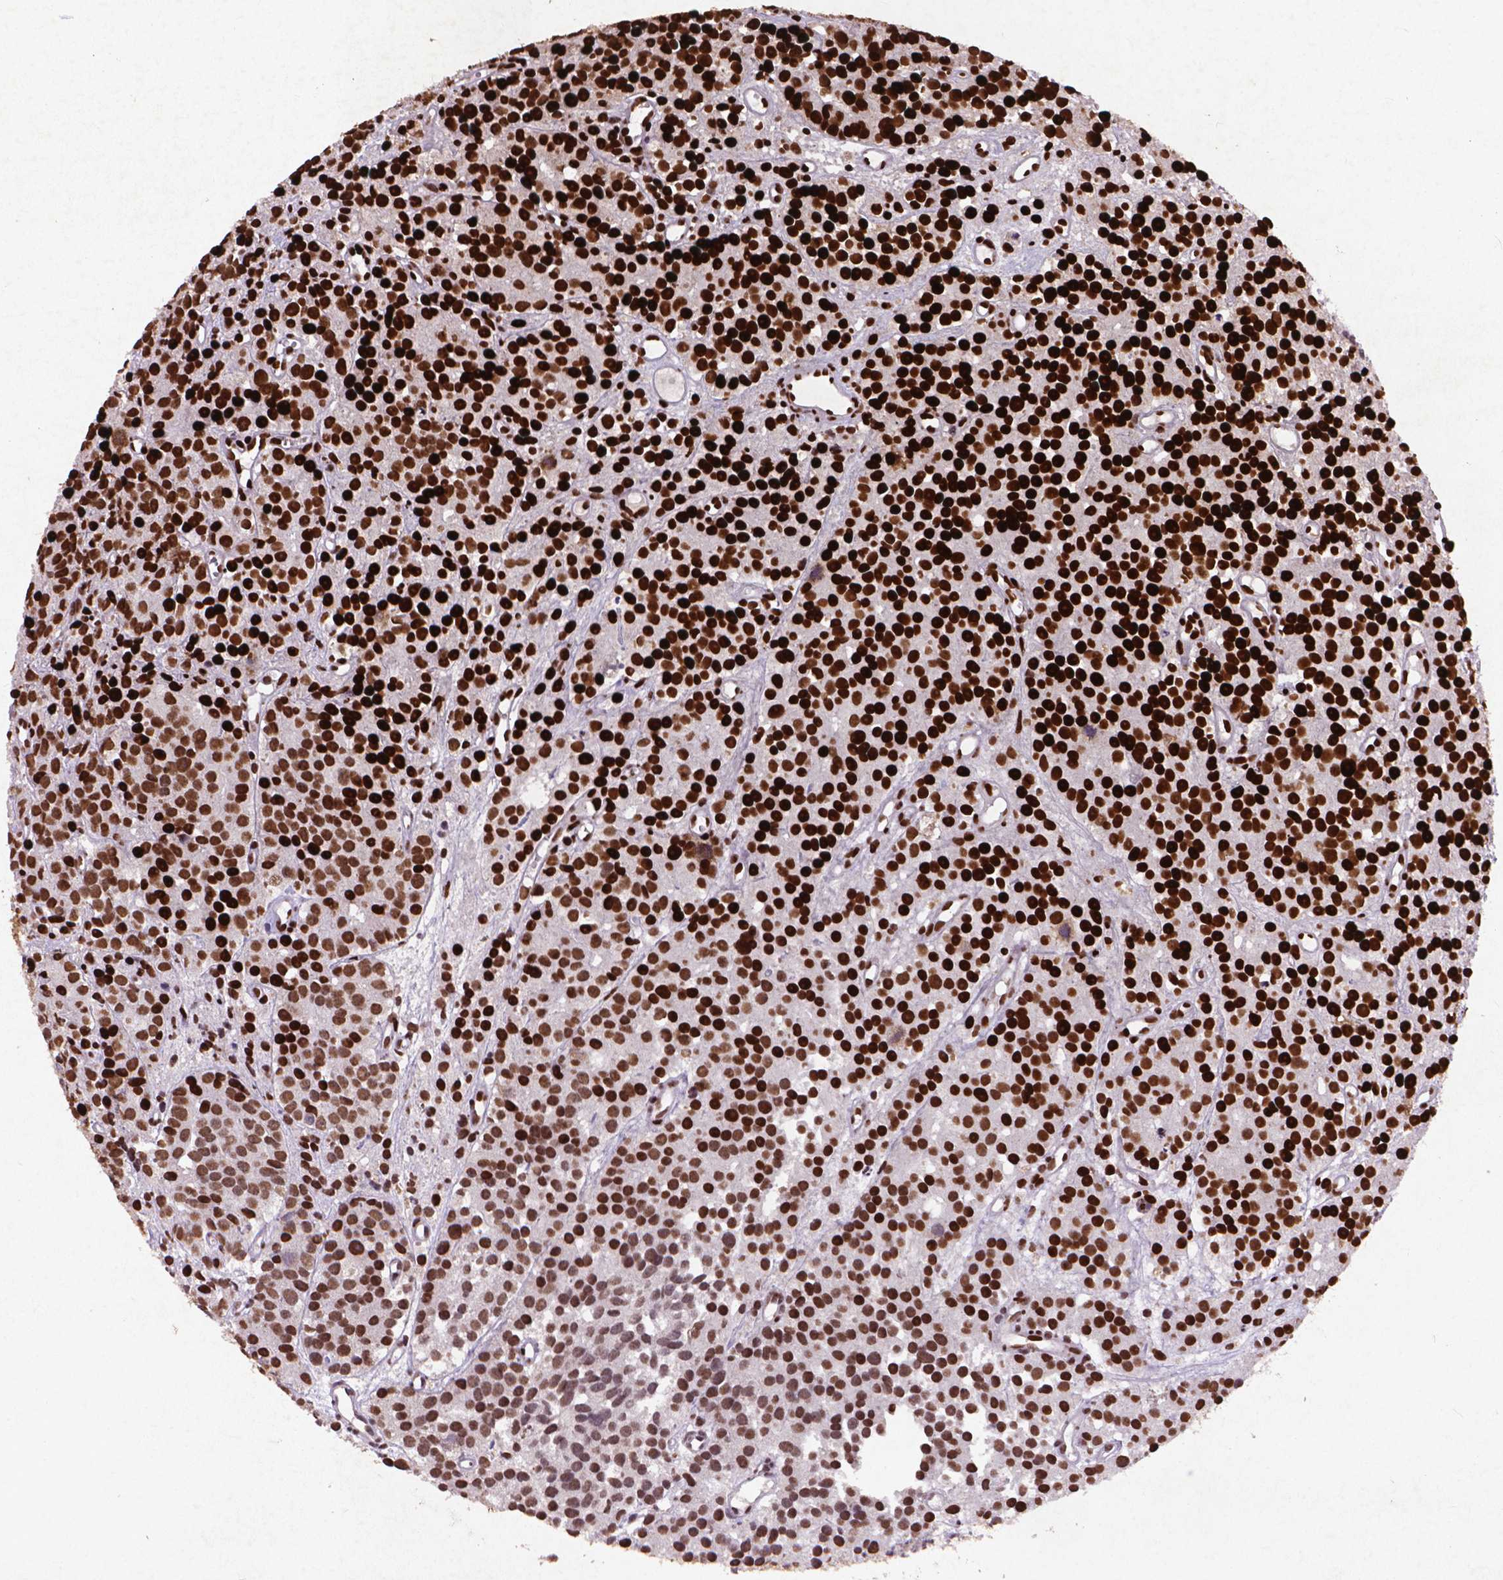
{"staining": {"intensity": "strong", "quantity": "25%-75%", "location": "nuclear"}, "tissue": "prostate cancer", "cell_type": "Tumor cells", "image_type": "cancer", "snomed": [{"axis": "morphology", "description": "Adenocarcinoma, High grade"}, {"axis": "topography", "description": "Prostate"}], "caption": "A histopathology image of prostate high-grade adenocarcinoma stained for a protein exhibits strong nuclear brown staining in tumor cells.", "gene": "CITED2", "patient": {"sex": "male", "age": 77}}